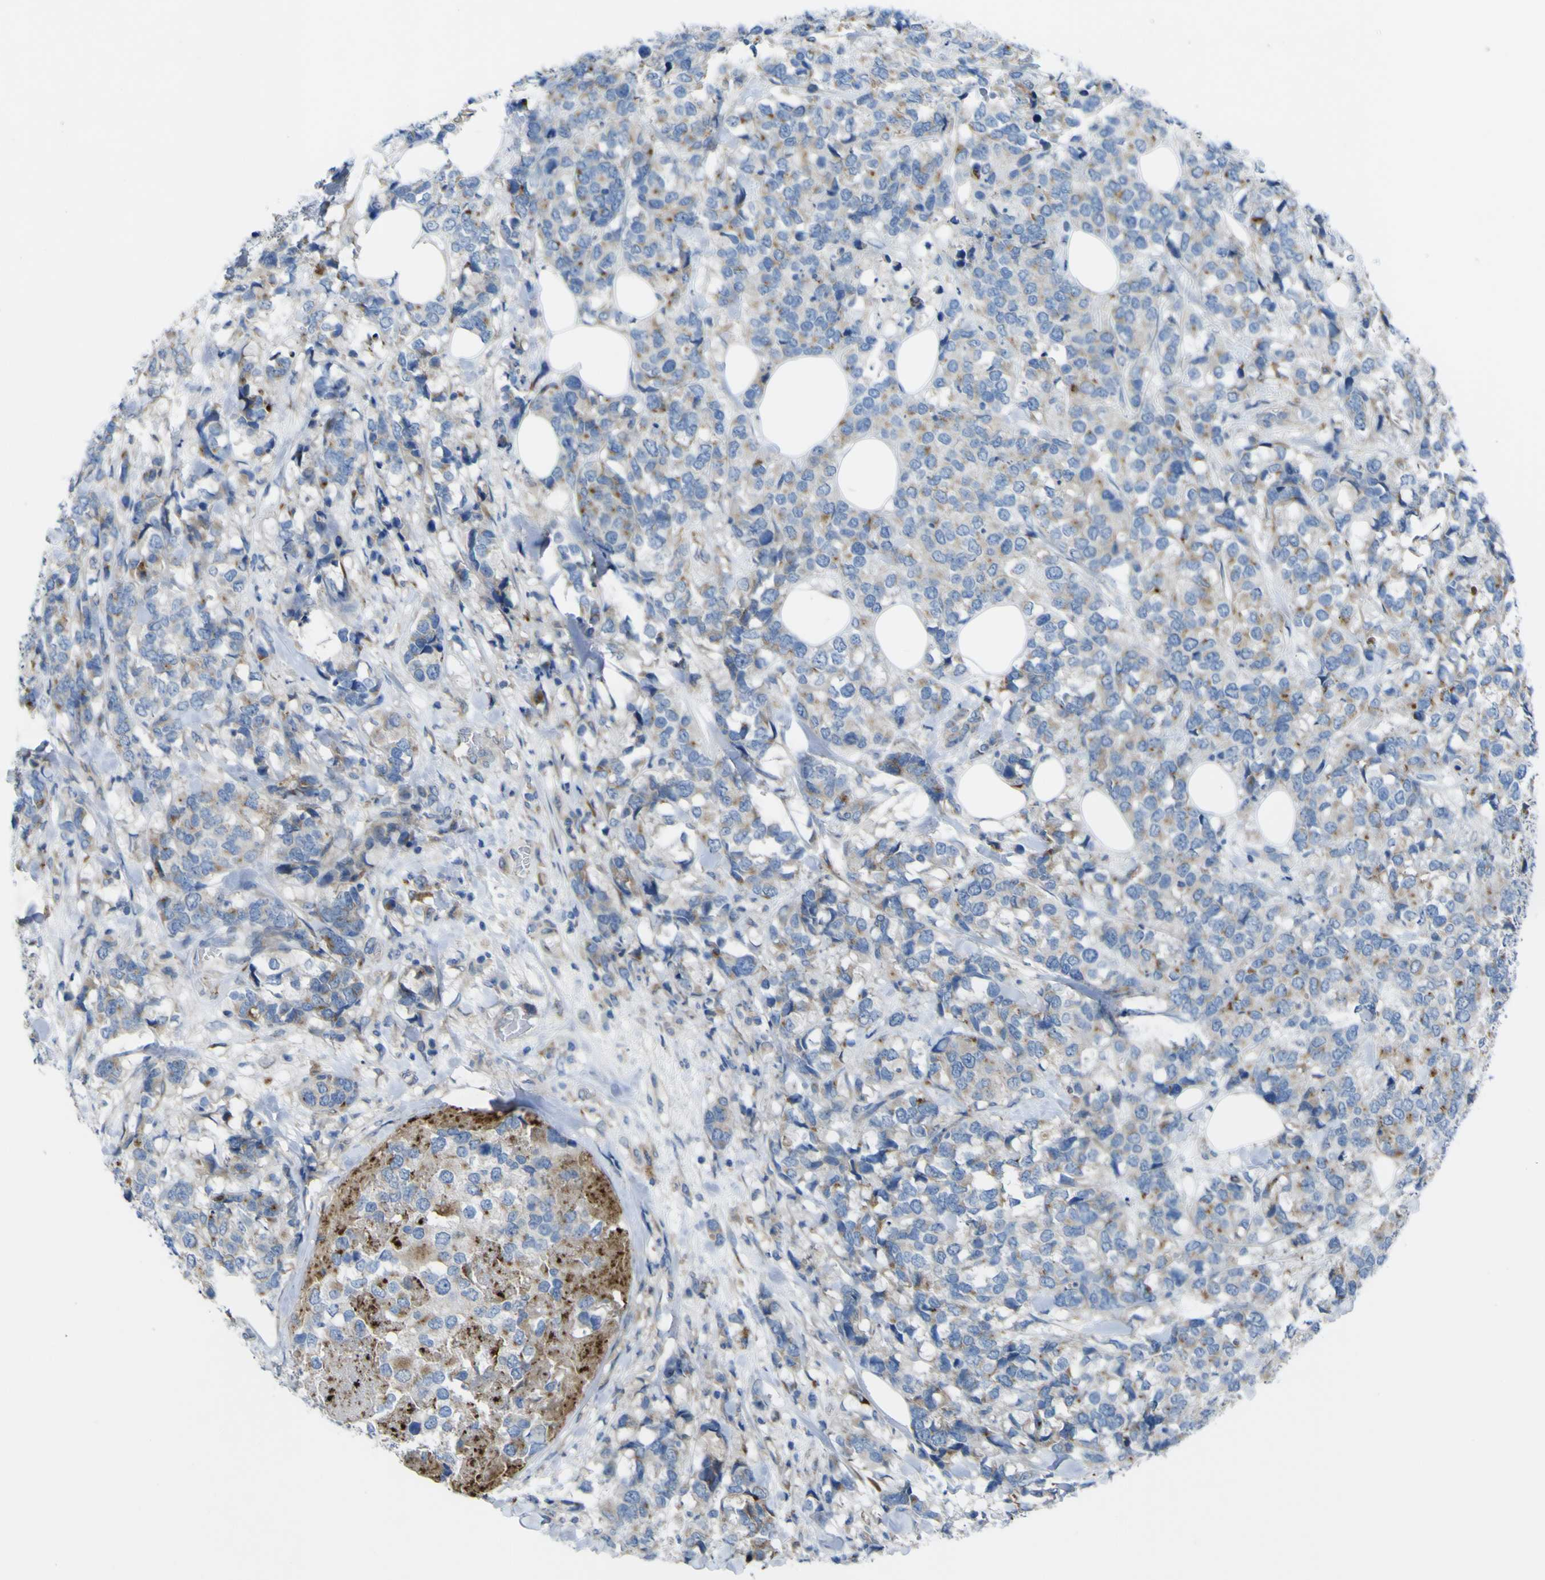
{"staining": {"intensity": "moderate", "quantity": ">75%", "location": "cytoplasmic/membranous"}, "tissue": "breast cancer", "cell_type": "Tumor cells", "image_type": "cancer", "snomed": [{"axis": "morphology", "description": "Lobular carcinoma"}, {"axis": "topography", "description": "Breast"}], "caption": "Breast cancer (lobular carcinoma) tissue demonstrates moderate cytoplasmic/membranous staining in about >75% of tumor cells", "gene": "CST3", "patient": {"sex": "female", "age": 59}}